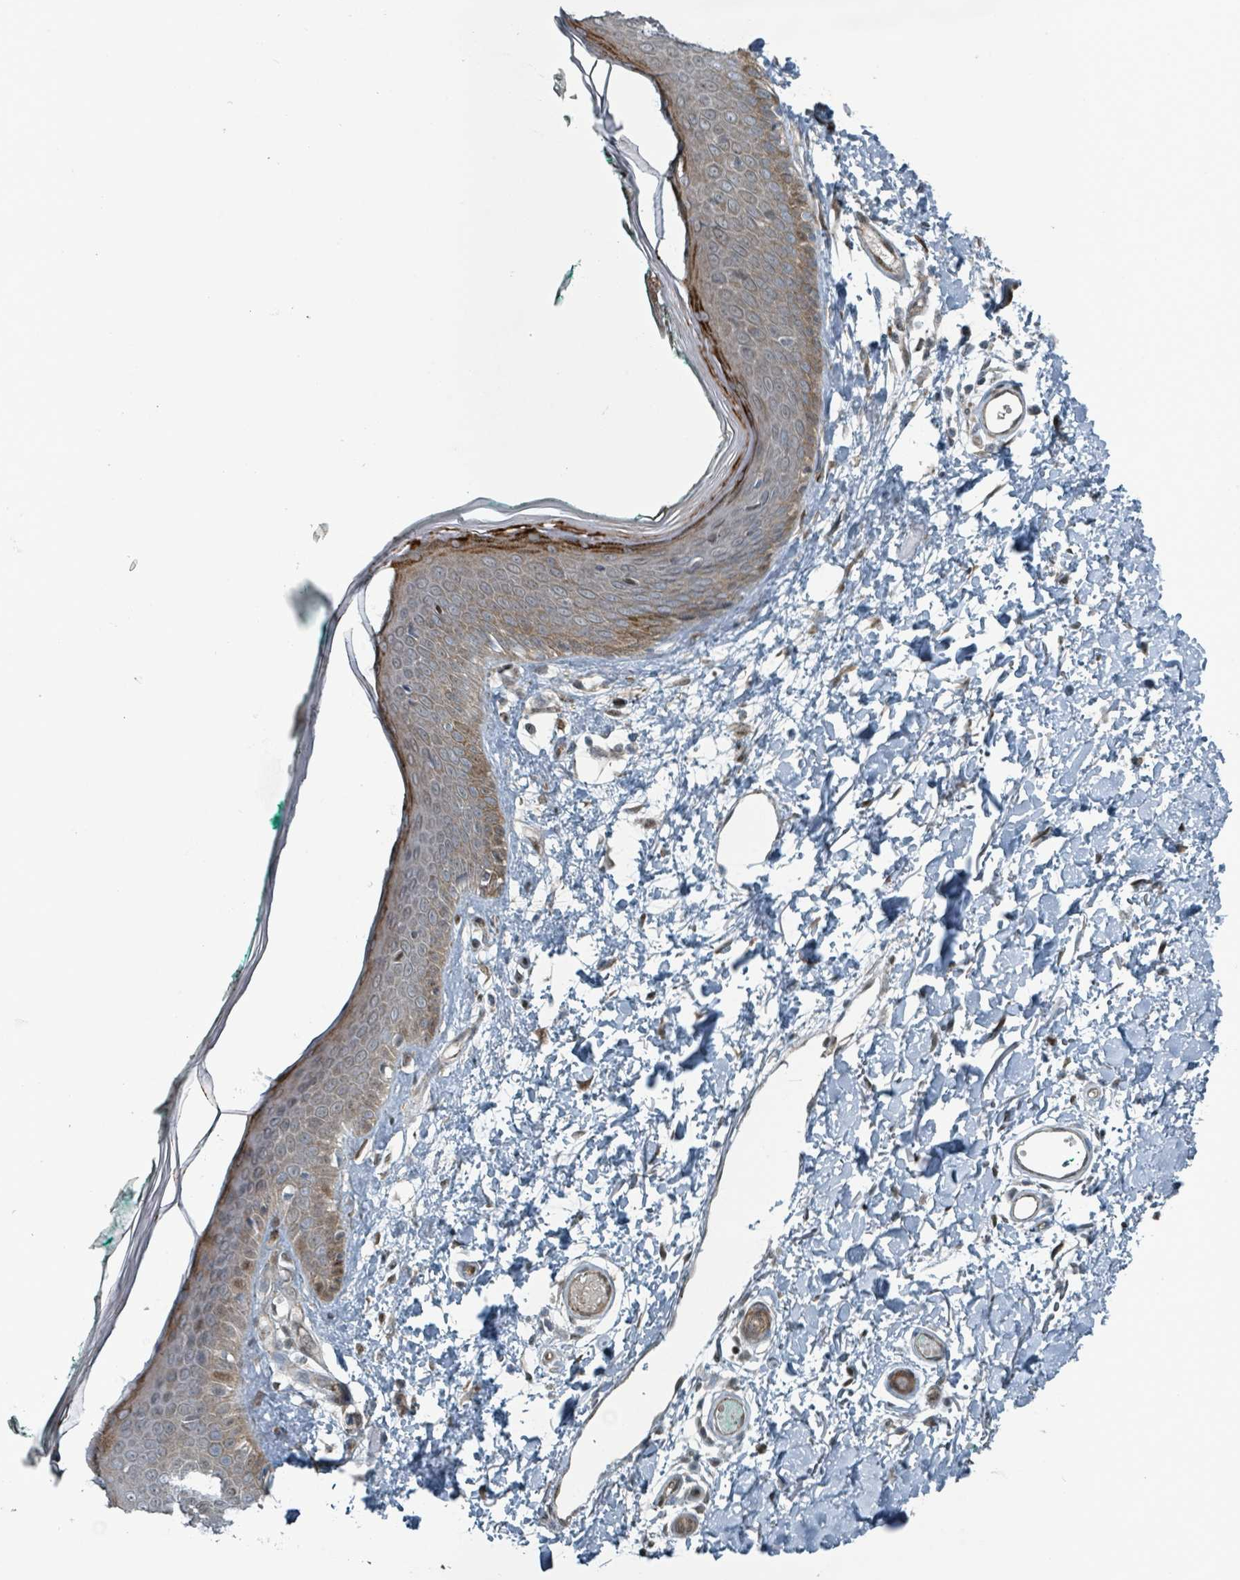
{"staining": {"intensity": "weak", "quantity": ">75%", "location": "cytoplasmic/membranous"}, "tissue": "skin", "cell_type": "Fibroblasts", "image_type": "normal", "snomed": [{"axis": "morphology", "description": "Normal tissue, NOS"}, {"axis": "morphology", "description": "Malignant melanoma, NOS"}, {"axis": "topography", "description": "Skin"}], "caption": "Immunohistochemistry (IHC) micrograph of unremarkable skin: skin stained using IHC exhibits low levels of weak protein expression localized specifically in the cytoplasmic/membranous of fibroblasts, appearing as a cytoplasmic/membranous brown color.", "gene": "RHPN2", "patient": {"sex": "male", "age": 62}}